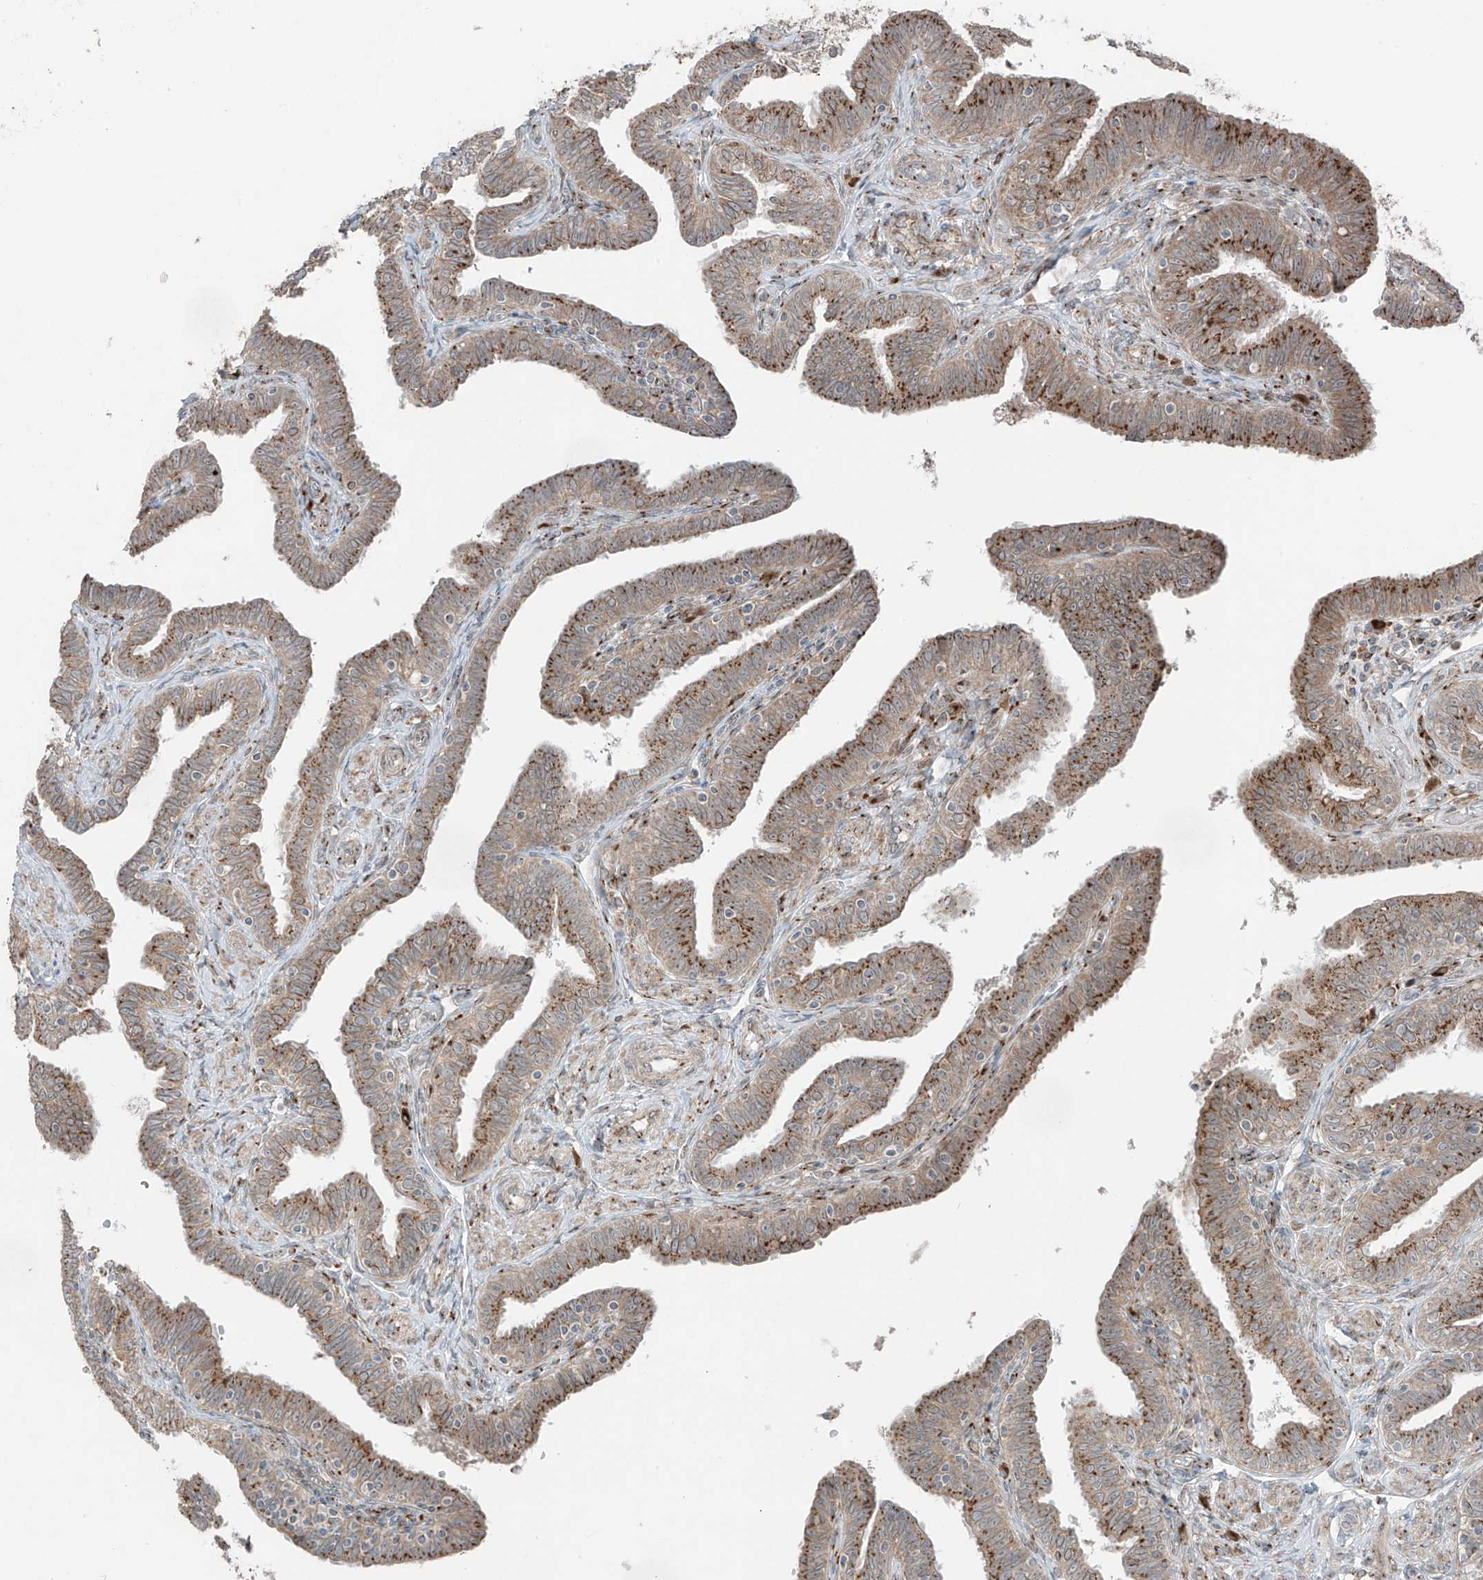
{"staining": {"intensity": "moderate", "quantity": ">75%", "location": "cytoplasmic/membranous"}, "tissue": "fallopian tube", "cell_type": "Glandular cells", "image_type": "normal", "snomed": [{"axis": "morphology", "description": "Normal tissue, NOS"}, {"axis": "topography", "description": "Fallopian tube"}], "caption": "Moderate cytoplasmic/membranous positivity for a protein is identified in approximately >75% of glandular cells of unremarkable fallopian tube using IHC.", "gene": "ERLEC1", "patient": {"sex": "female", "age": 39}}